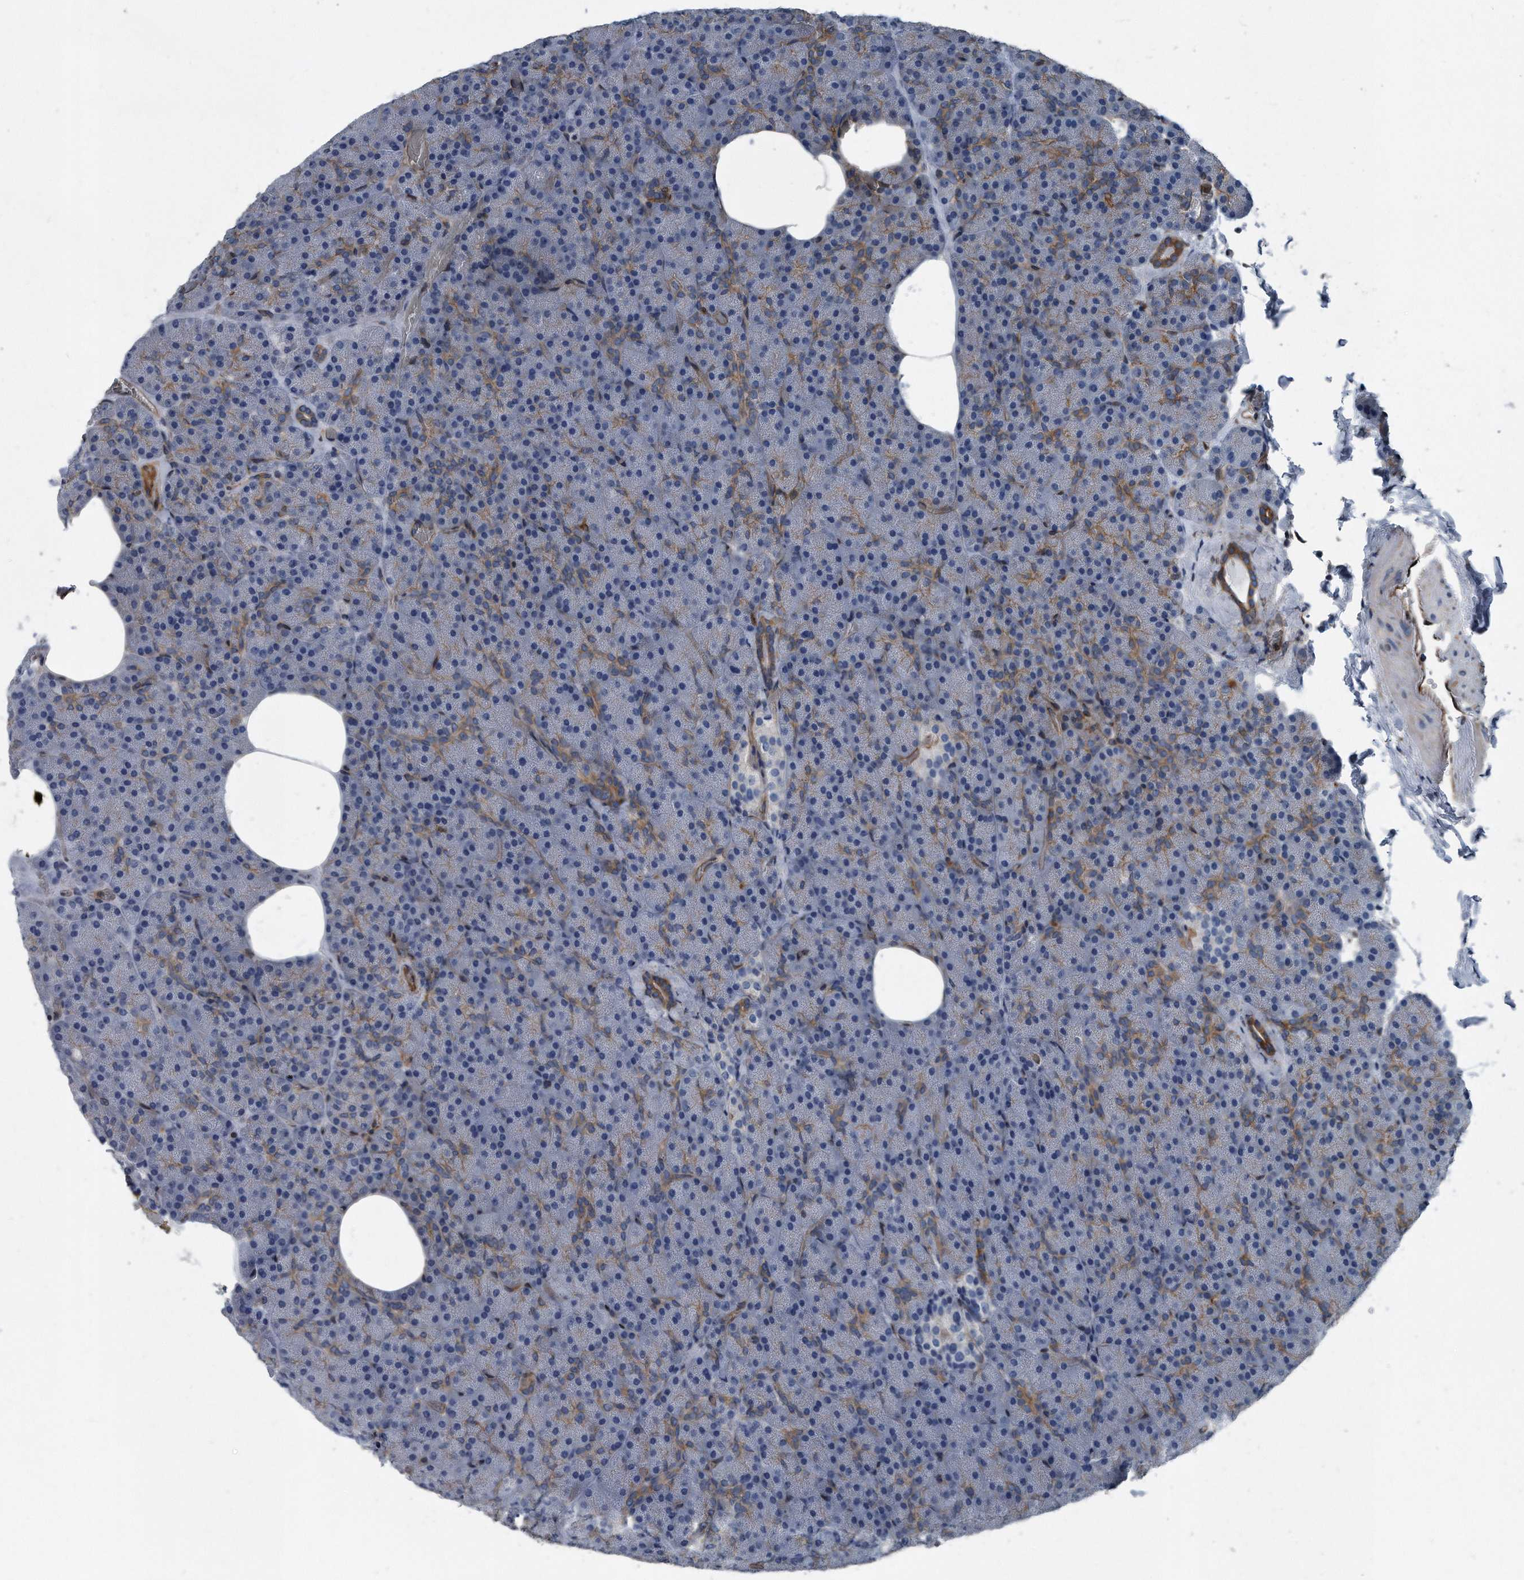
{"staining": {"intensity": "moderate", "quantity": "25%-75%", "location": "cytoplasmic/membranous"}, "tissue": "pancreas", "cell_type": "Exocrine glandular cells", "image_type": "normal", "snomed": [{"axis": "morphology", "description": "Normal tissue, NOS"}, {"axis": "morphology", "description": "Carcinoid, malignant, NOS"}, {"axis": "topography", "description": "Pancreas"}], "caption": "Immunohistochemical staining of benign pancreas displays 25%-75% levels of moderate cytoplasmic/membranous protein expression in about 25%-75% of exocrine glandular cells.", "gene": "PLEC", "patient": {"sex": "female", "age": 35}}